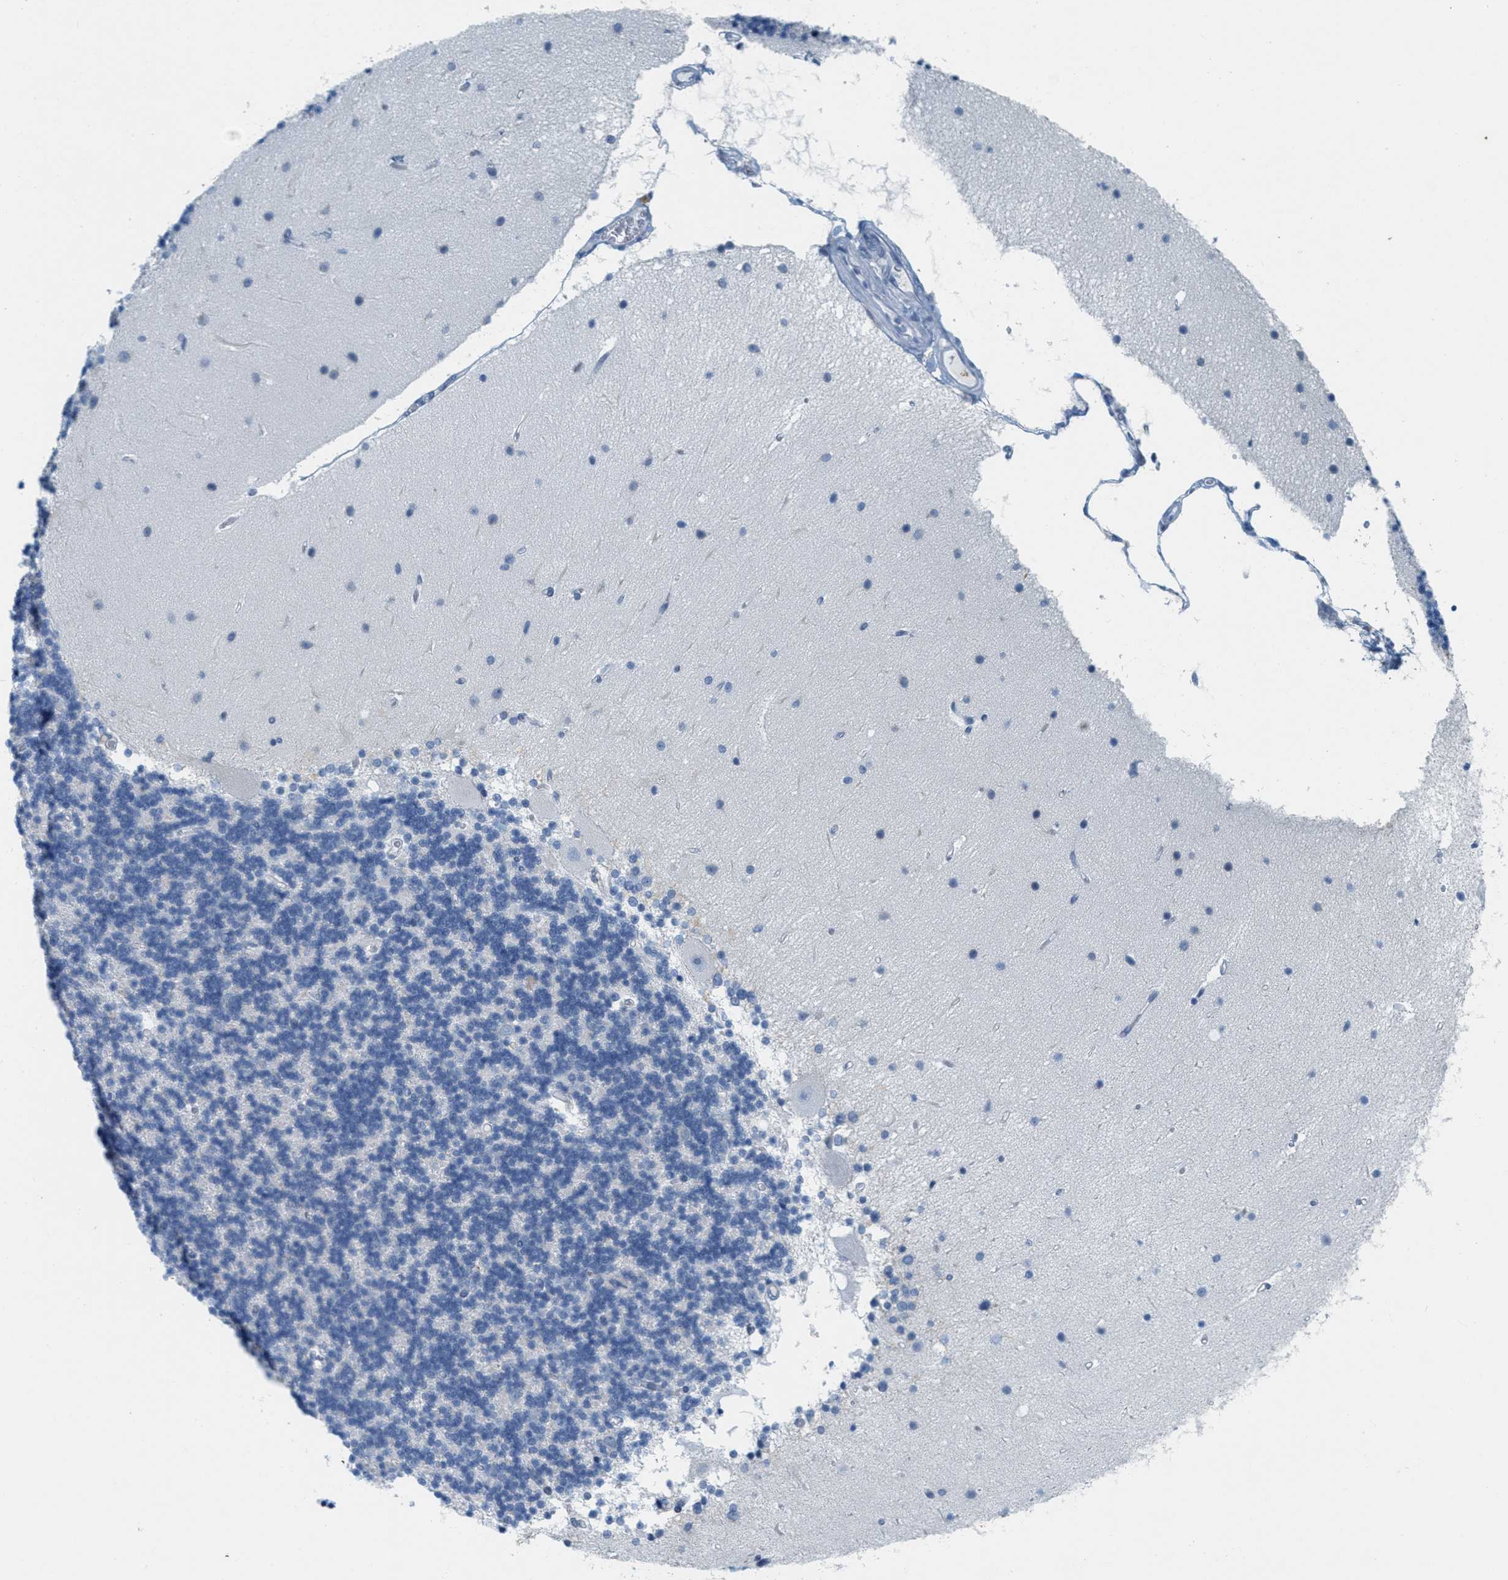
{"staining": {"intensity": "negative", "quantity": "none", "location": "none"}, "tissue": "cerebellum", "cell_type": "Cells in granular layer", "image_type": "normal", "snomed": [{"axis": "morphology", "description": "Normal tissue, NOS"}, {"axis": "topography", "description": "Cerebellum"}], "caption": "High magnification brightfield microscopy of normal cerebellum stained with DAB (brown) and counterstained with hematoxylin (blue): cells in granular layer show no significant expression. (Brightfield microscopy of DAB immunohistochemistry (IHC) at high magnification).", "gene": "TEX264", "patient": {"sex": "female", "age": 54}}